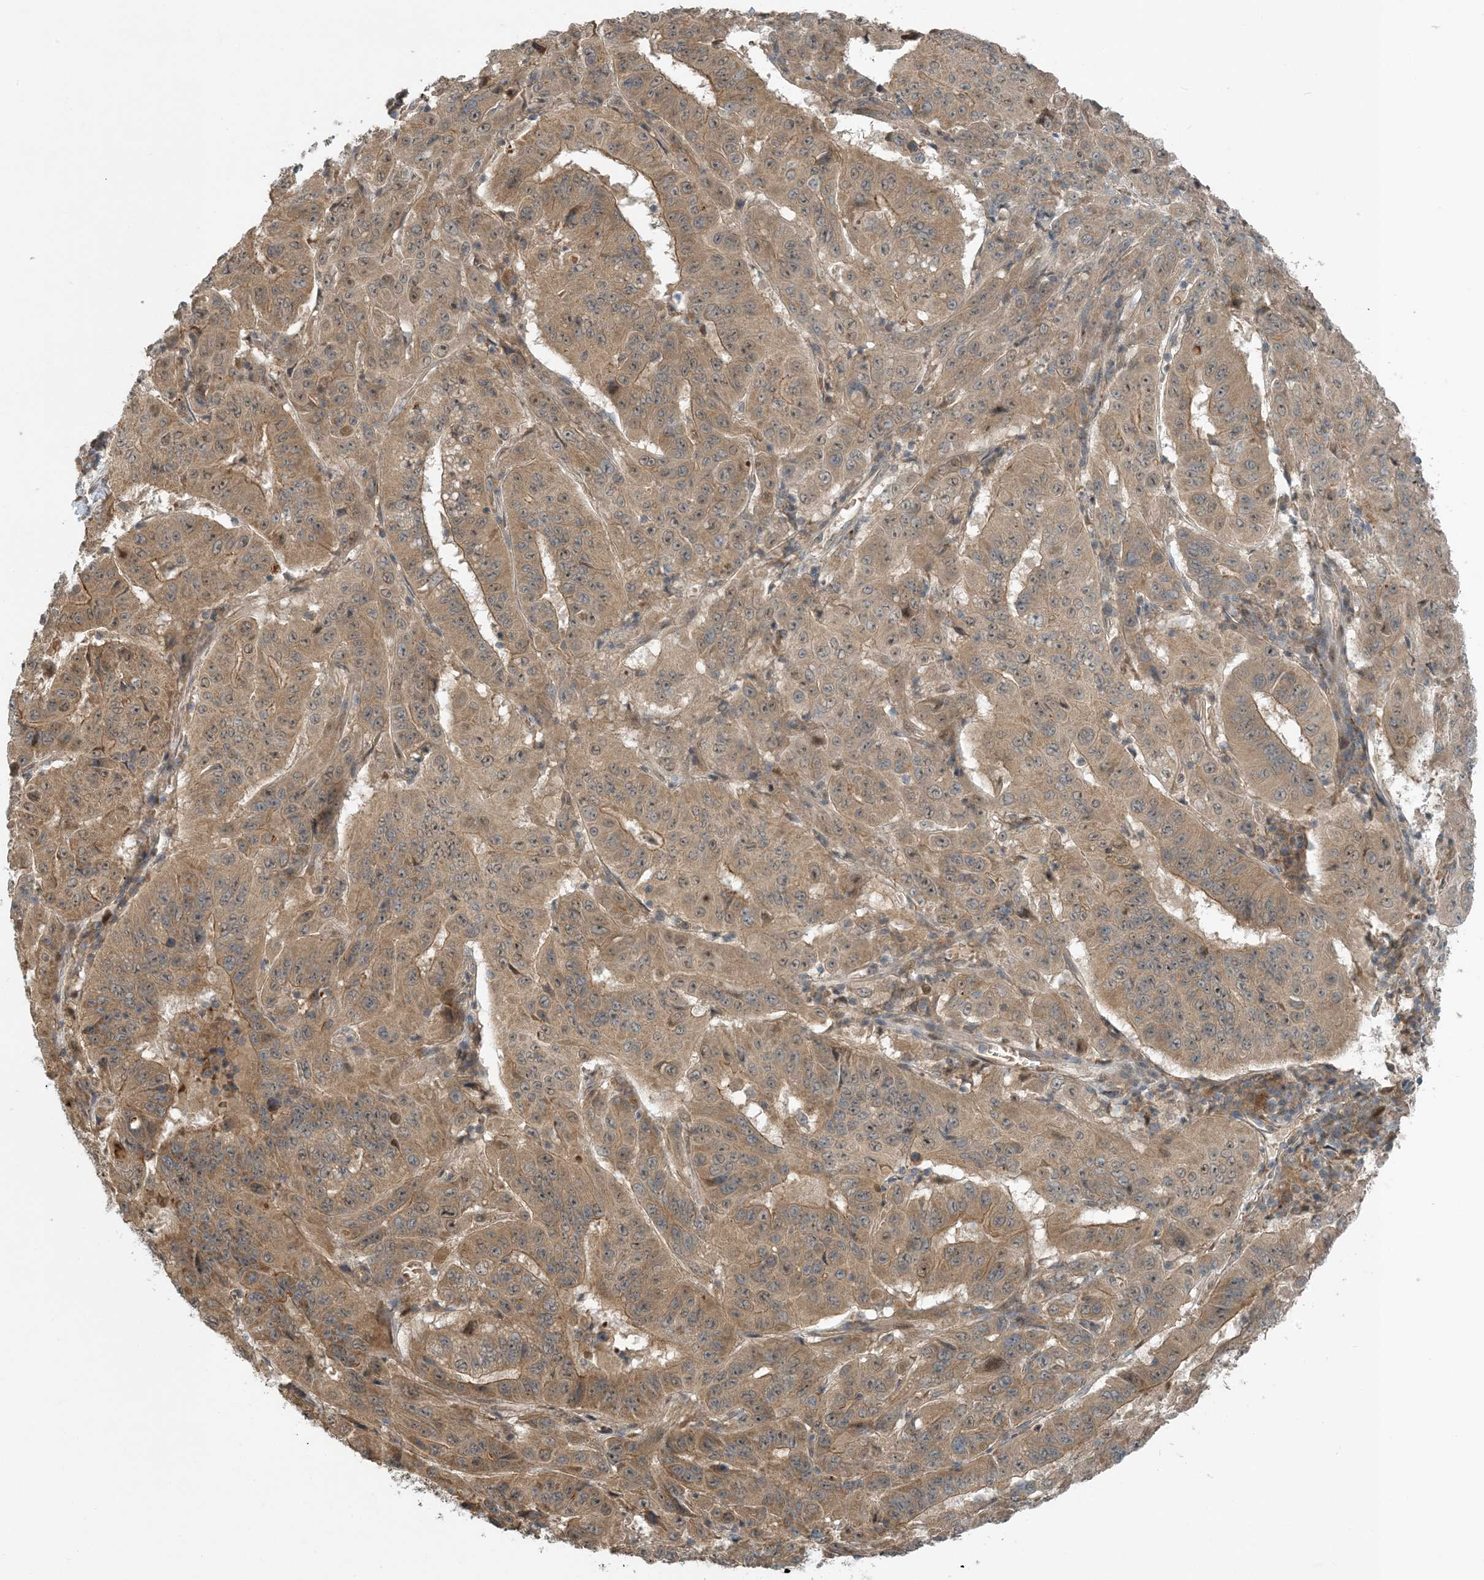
{"staining": {"intensity": "moderate", "quantity": ">75%", "location": "cytoplasmic/membranous"}, "tissue": "pancreatic cancer", "cell_type": "Tumor cells", "image_type": "cancer", "snomed": [{"axis": "morphology", "description": "Adenocarcinoma, NOS"}, {"axis": "topography", "description": "Pancreas"}], "caption": "About >75% of tumor cells in human pancreatic adenocarcinoma demonstrate moderate cytoplasmic/membranous protein staining as visualized by brown immunohistochemical staining.", "gene": "ZBTB3", "patient": {"sex": "male", "age": 63}}